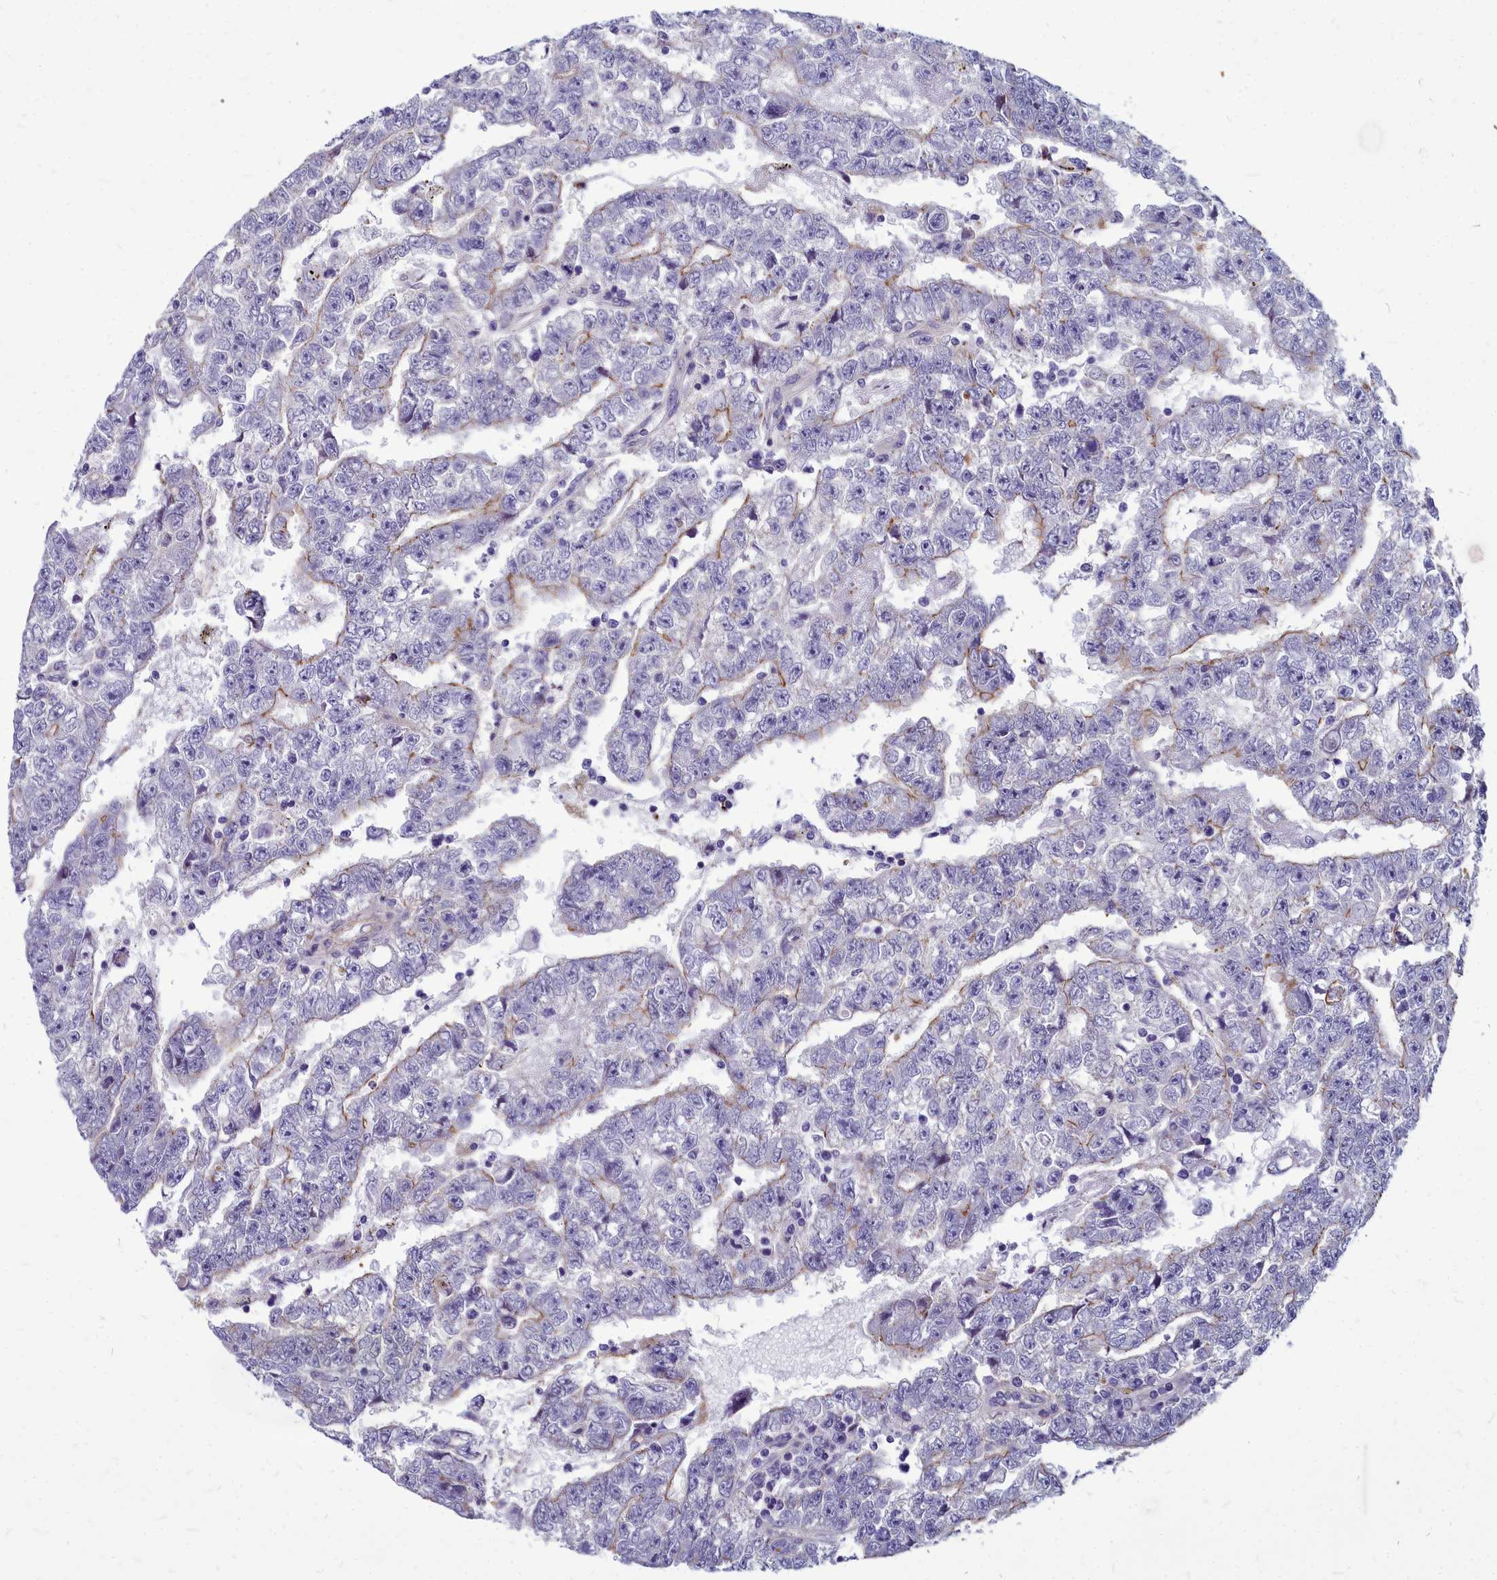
{"staining": {"intensity": "moderate", "quantity": "<25%", "location": "cytoplasmic/membranous"}, "tissue": "testis cancer", "cell_type": "Tumor cells", "image_type": "cancer", "snomed": [{"axis": "morphology", "description": "Carcinoma, Embryonal, NOS"}, {"axis": "topography", "description": "Testis"}], "caption": "High-magnification brightfield microscopy of testis embryonal carcinoma stained with DAB (brown) and counterstained with hematoxylin (blue). tumor cells exhibit moderate cytoplasmic/membranous positivity is seen in about<25% of cells.", "gene": "TTC5", "patient": {"sex": "male", "age": 25}}